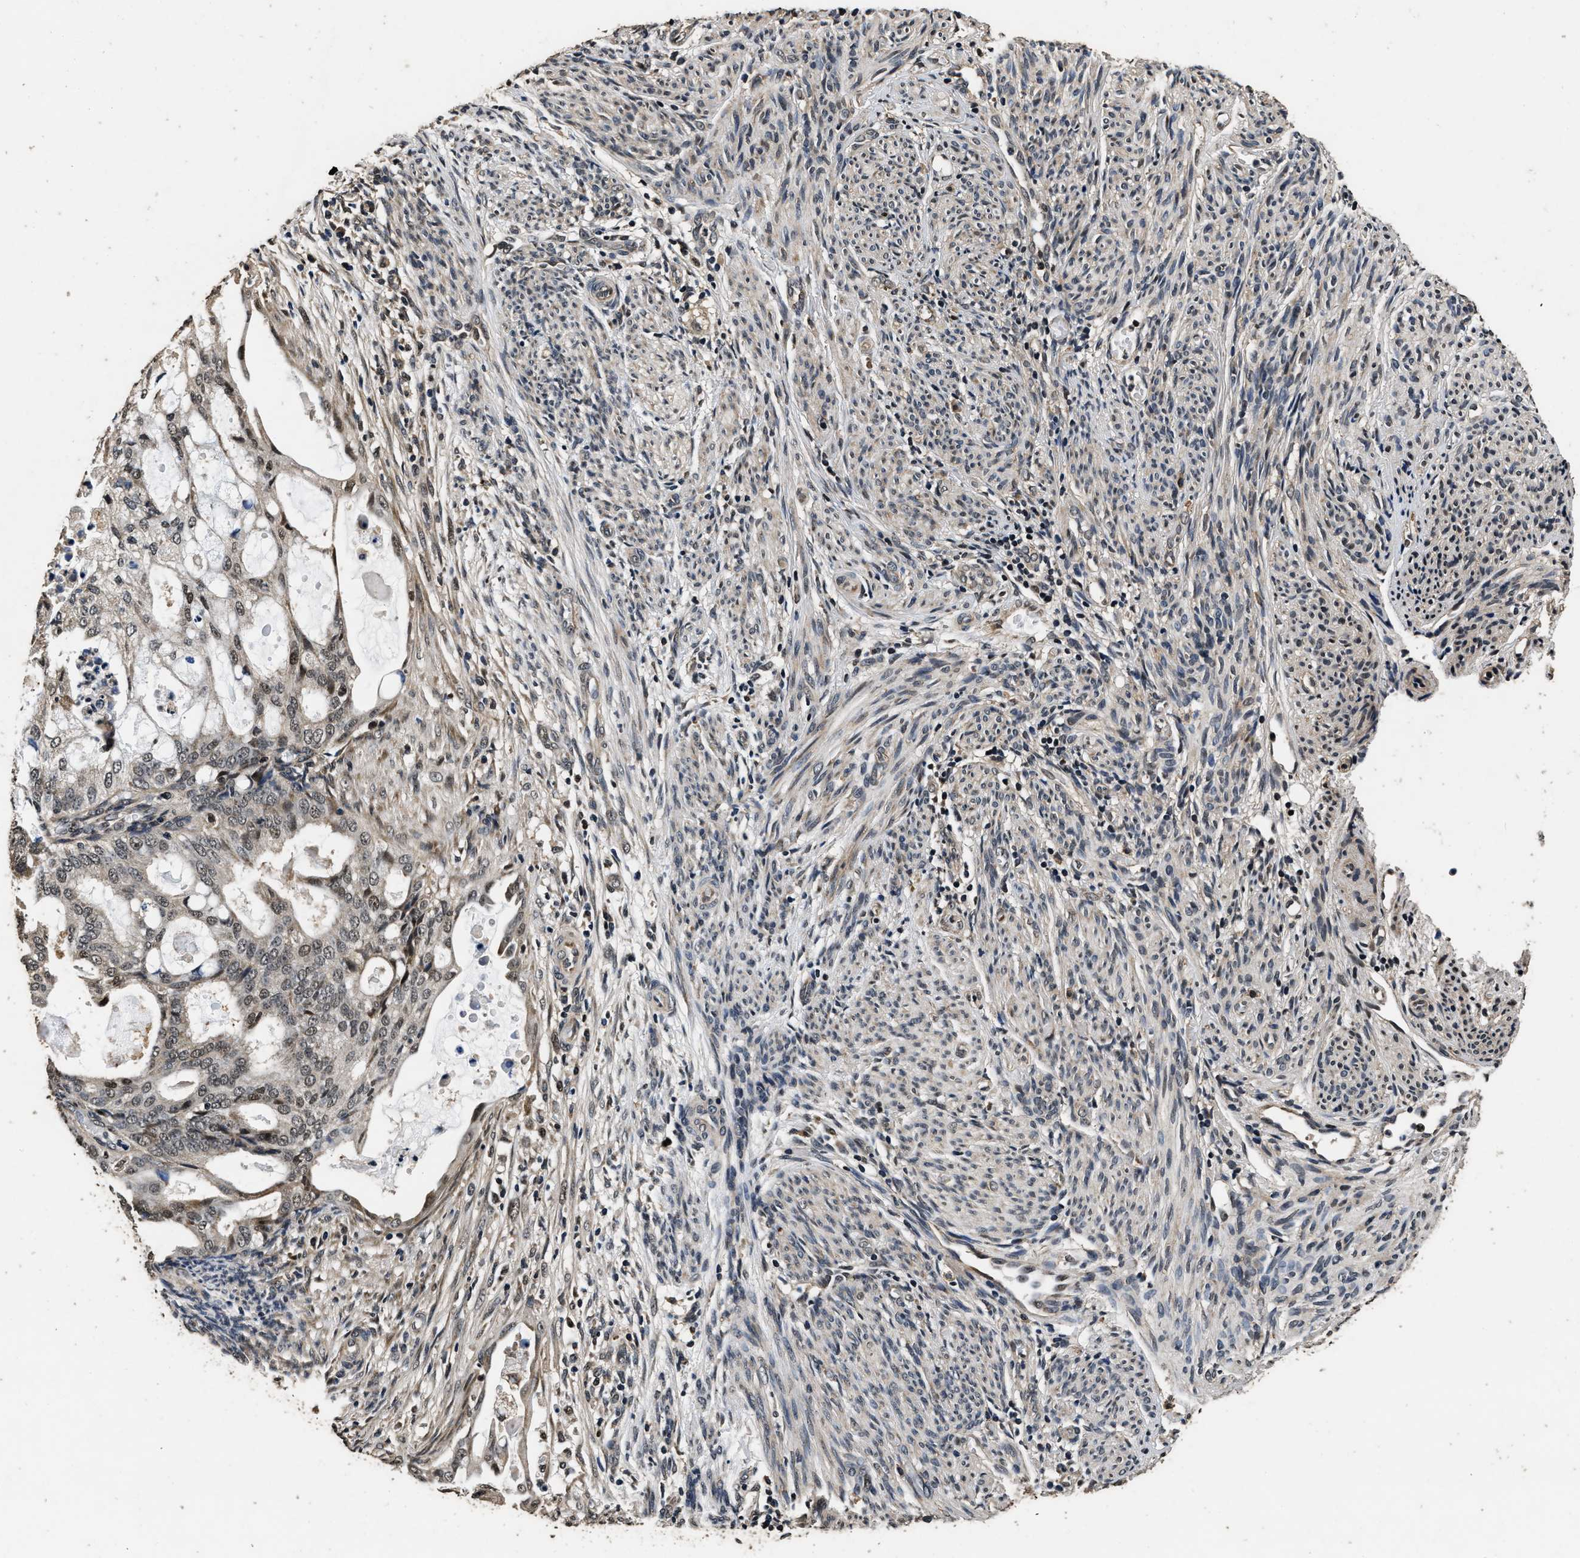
{"staining": {"intensity": "moderate", "quantity": "<25%", "location": "nuclear"}, "tissue": "endometrial cancer", "cell_type": "Tumor cells", "image_type": "cancer", "snomed": [{"axis": "morphology", "description": "Adenocarcinoma, NOS"}, {"axis": "topography", "description": "Endometrium"}], "caption": "IHC staining of endometrial cancer (adenocarcinoma), which displays low levels of moderate nuclear expression in approximately <25% of tumor cells indicating moderate nuclear protein expression. The staining was performed using DAB (3,3'-diaminobenzidine) (brown) for protein detection and nuclei were counterstained in hematoxylin (blue).", "gene": "CSTF1", "patient": {"sex": "female", "age": 58}}